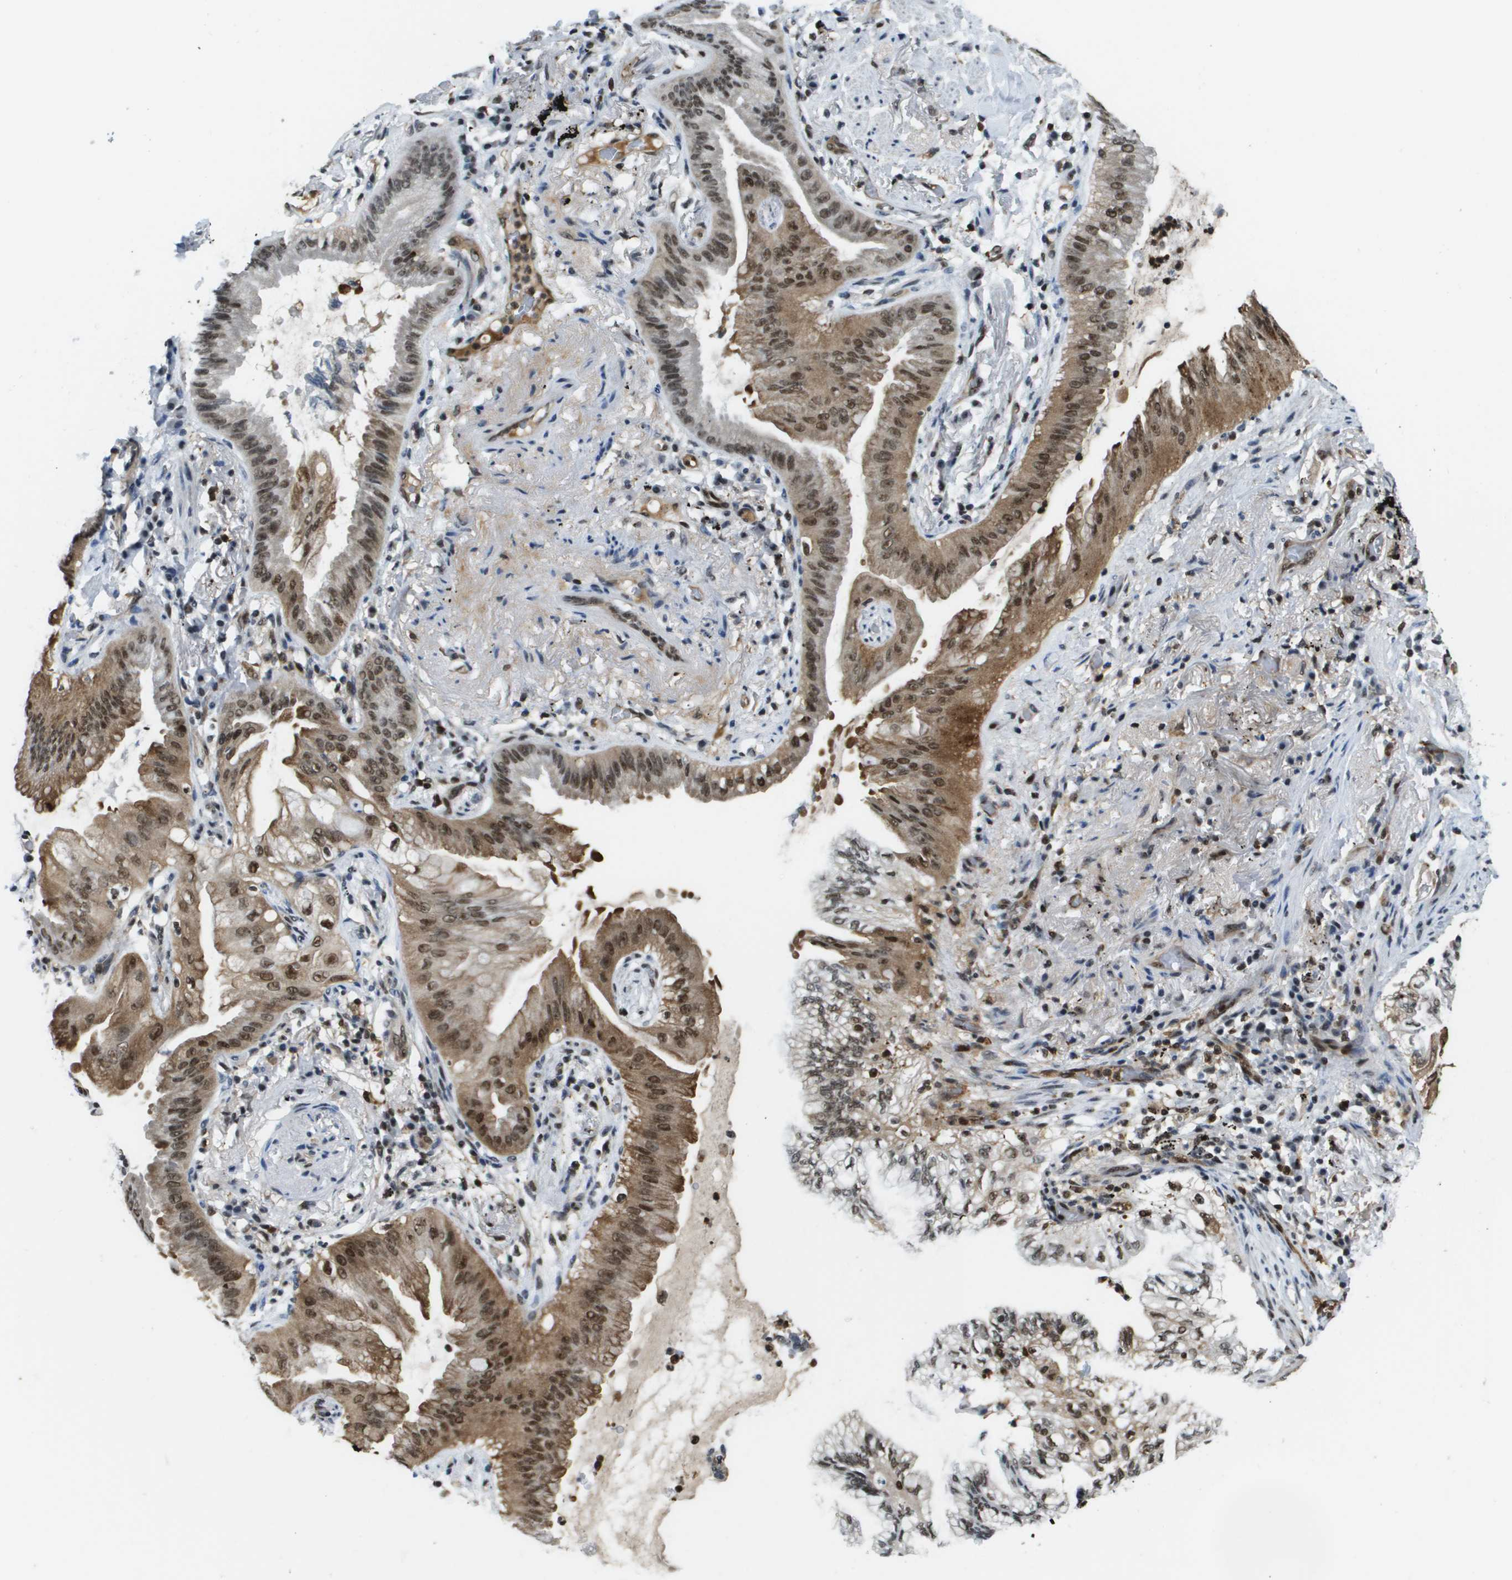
{"staining": {"intensity": "moderate", "quantity": ">75%", "location": "cytoplasmic/membranous,nuclear"}, "tissue": "lung cancer", "cell_type": "Tumor cells", "image_type": "cancer", "snomed": [{"axis": "morphology", "description": "Normal tissue, NOS"}, {"axis": "morphology", "description": "Adenocarcinoma, NOS"}, {"axis": "topography", "description": "Bronchus"}, {"axis": "topography", "description": "Lung"}], "caption": "Lung cancer stained with a brown dye demonstrates moderate cytoplasmic/membranous and nuclear positive positivity in about >75% of tumor cells.", "gene": "EP400", "patient": {"sex": "female", "age": 70}}